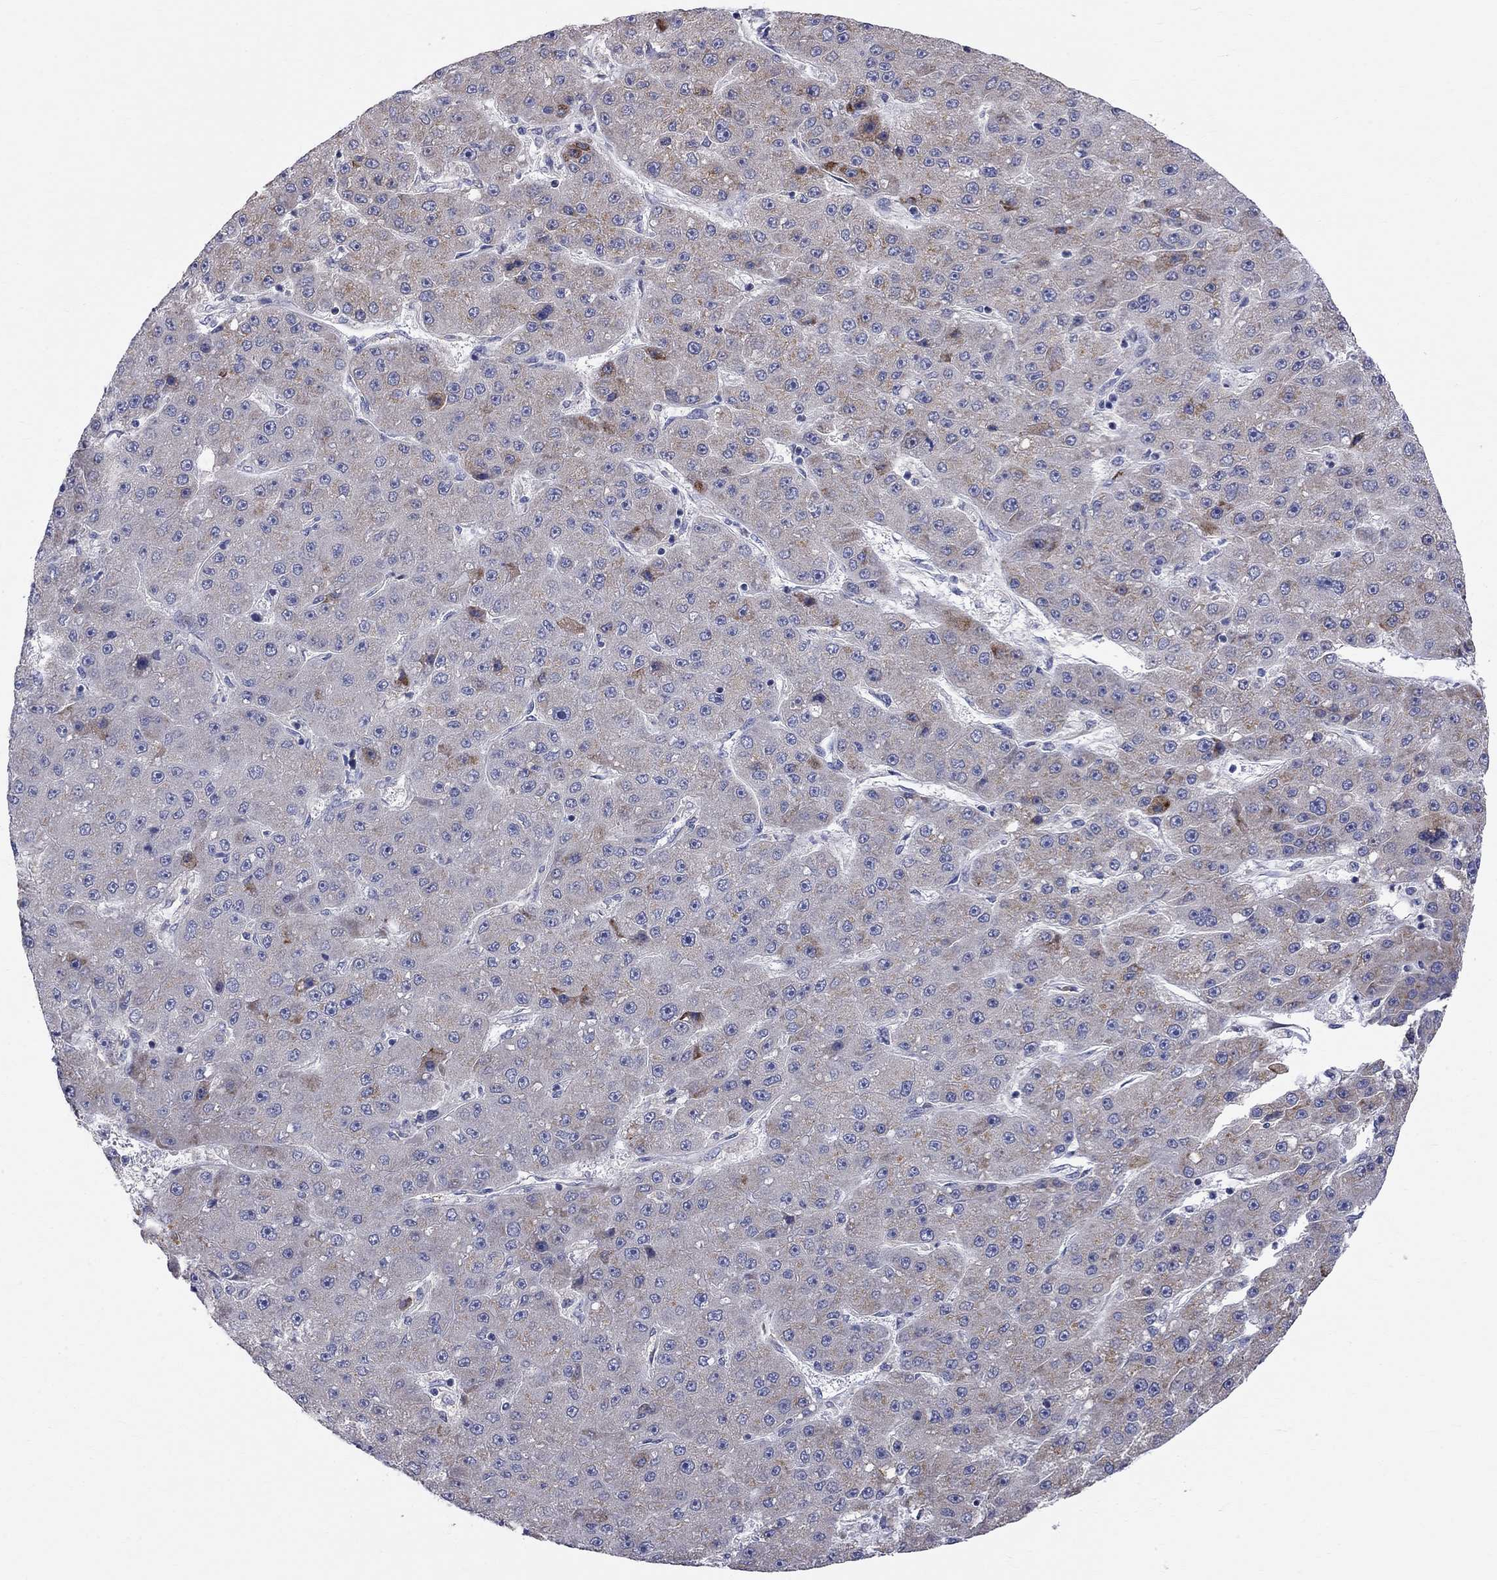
{"staining": {"intensity": "moderate", "quantity": "<25%", "location": "cytoplasmic/membranous"}, "tissue": "liver cancer", "cell_type": "Tumor cells", "image_type": "cancer", "snomed": [{"axis": "morphology", "description": "Carcinoma, Hepatocellular, NOS"}, {"axis": "topography", "description": "Liver"}], "caption": "Liver cancer (hepatocellular carcinoma) tissue displays moderate cytoplasmic/membranous staining in about <25% of tumor cells", "gene": "CASTOR1", "patient": {"sex": "male", "age": 67}}